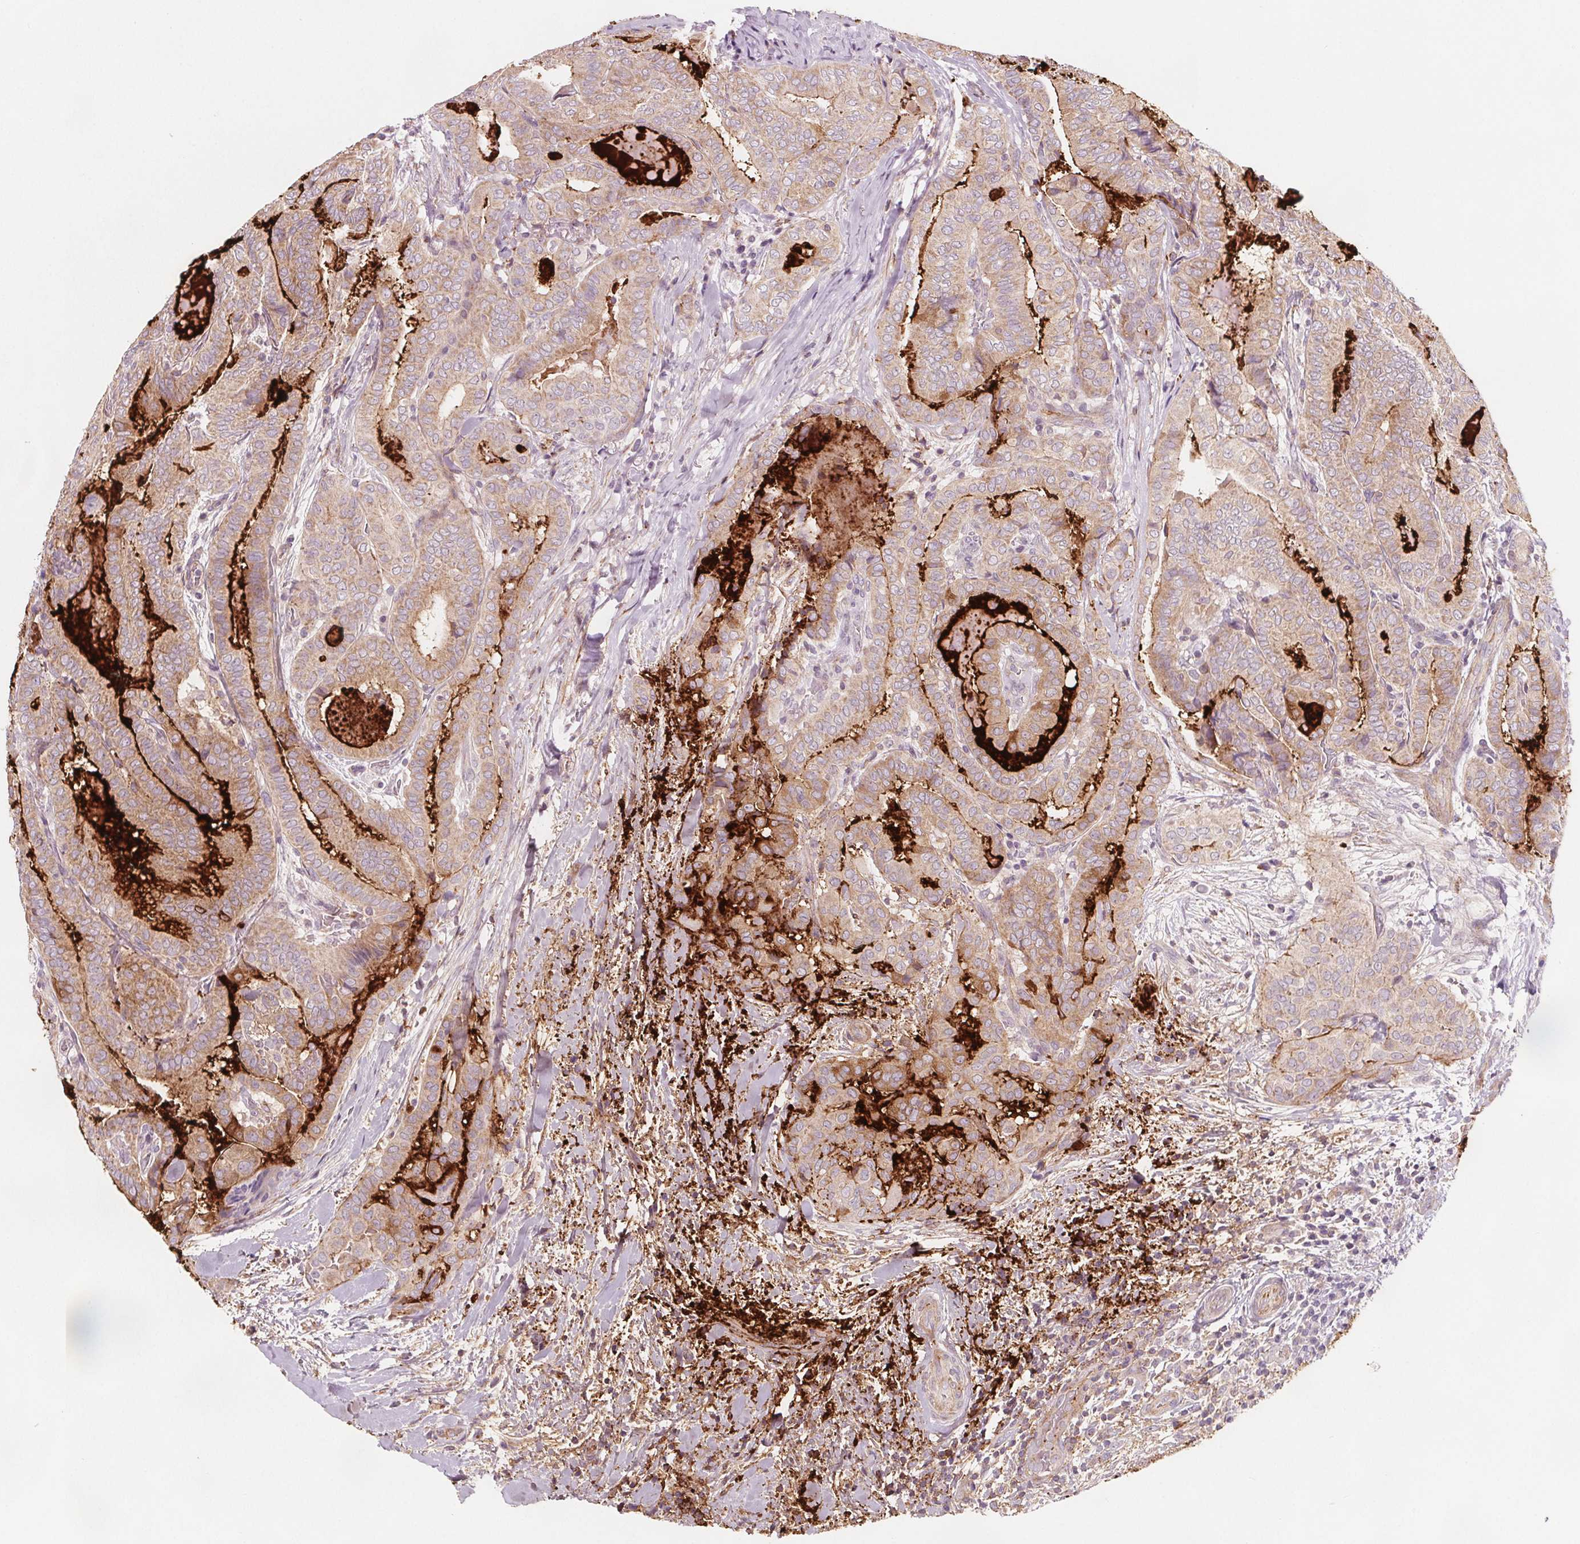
{"staining": {"intensity": "moderate", "quantity": ">75%", "location": "cytoplasmic/membranous"}, "tissue": "thyroid cancer", "cell_type": "Tumor cells", "image_type": "cancer", "snomed": [{"axis": "morphology", "description": "Papillary adenocarcinoma, NOS"}, {"axis": "topography", "description": "Thyroid gland"}], "caption": "Brown immunohistochemical staining in thyroid cancer shows moderate cytoplasmic/membranous positivity in approximately >75% of tumor cells.", "gene": "ADAM33", "patient": {"sex": "female", "age": 61}}